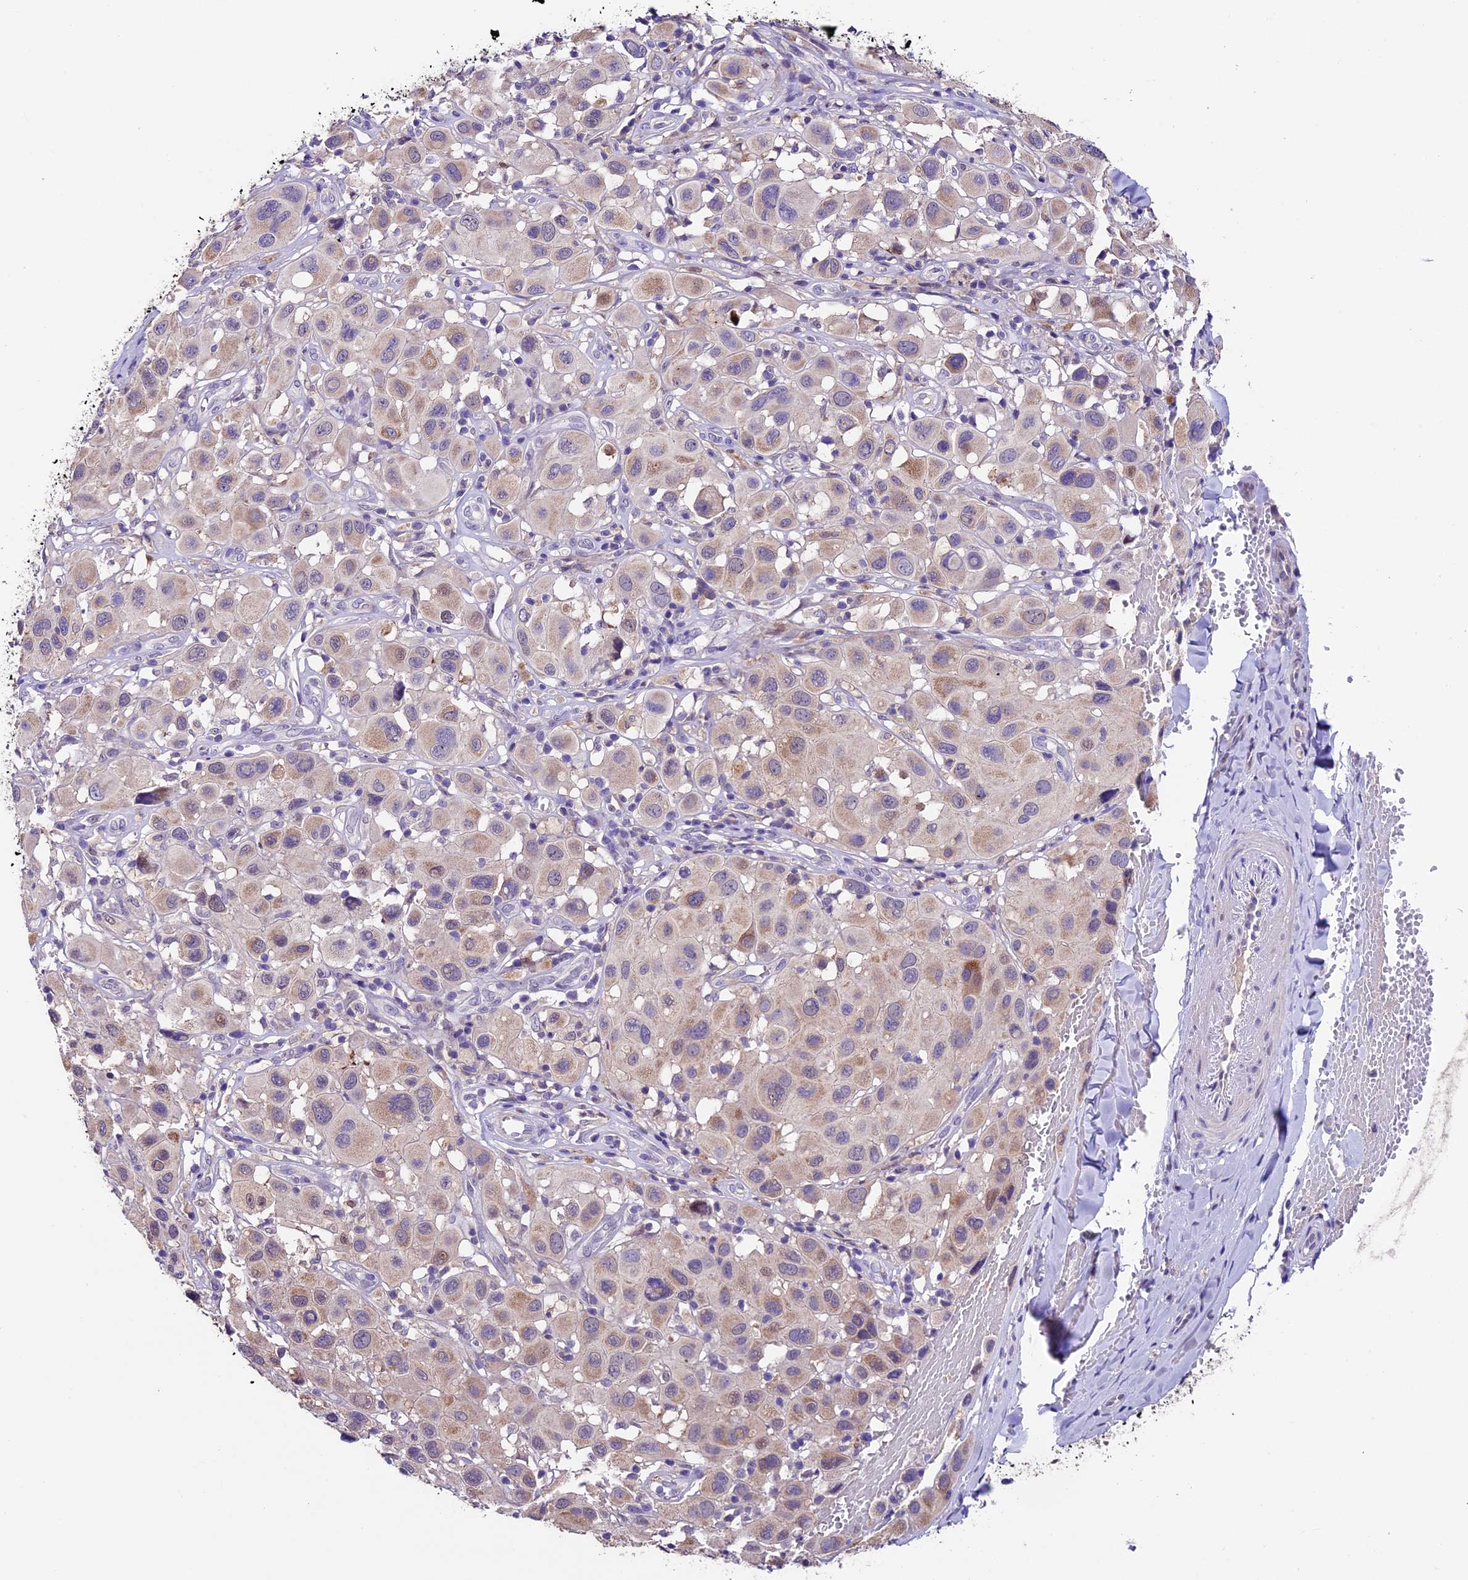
{"staining": {"intensity": "weak", "quantity": "25%-75%", "location": "cytoplasmic/membranous"}, "tissue": "melanoma", "cell_type": "Tumor cells", "image_type": "cancer", "snomed": [{"axis": "morphology", "description": "Malignant melanoma, Metastatic site"}, {"axis": "topography", "description": "Skin"}], "caption": "Human melanoma stained with a protein marker exhibits weak staining in tumor cells.", "gene": "SBNO2", "patient": {"sex": "male", "age": 41}}